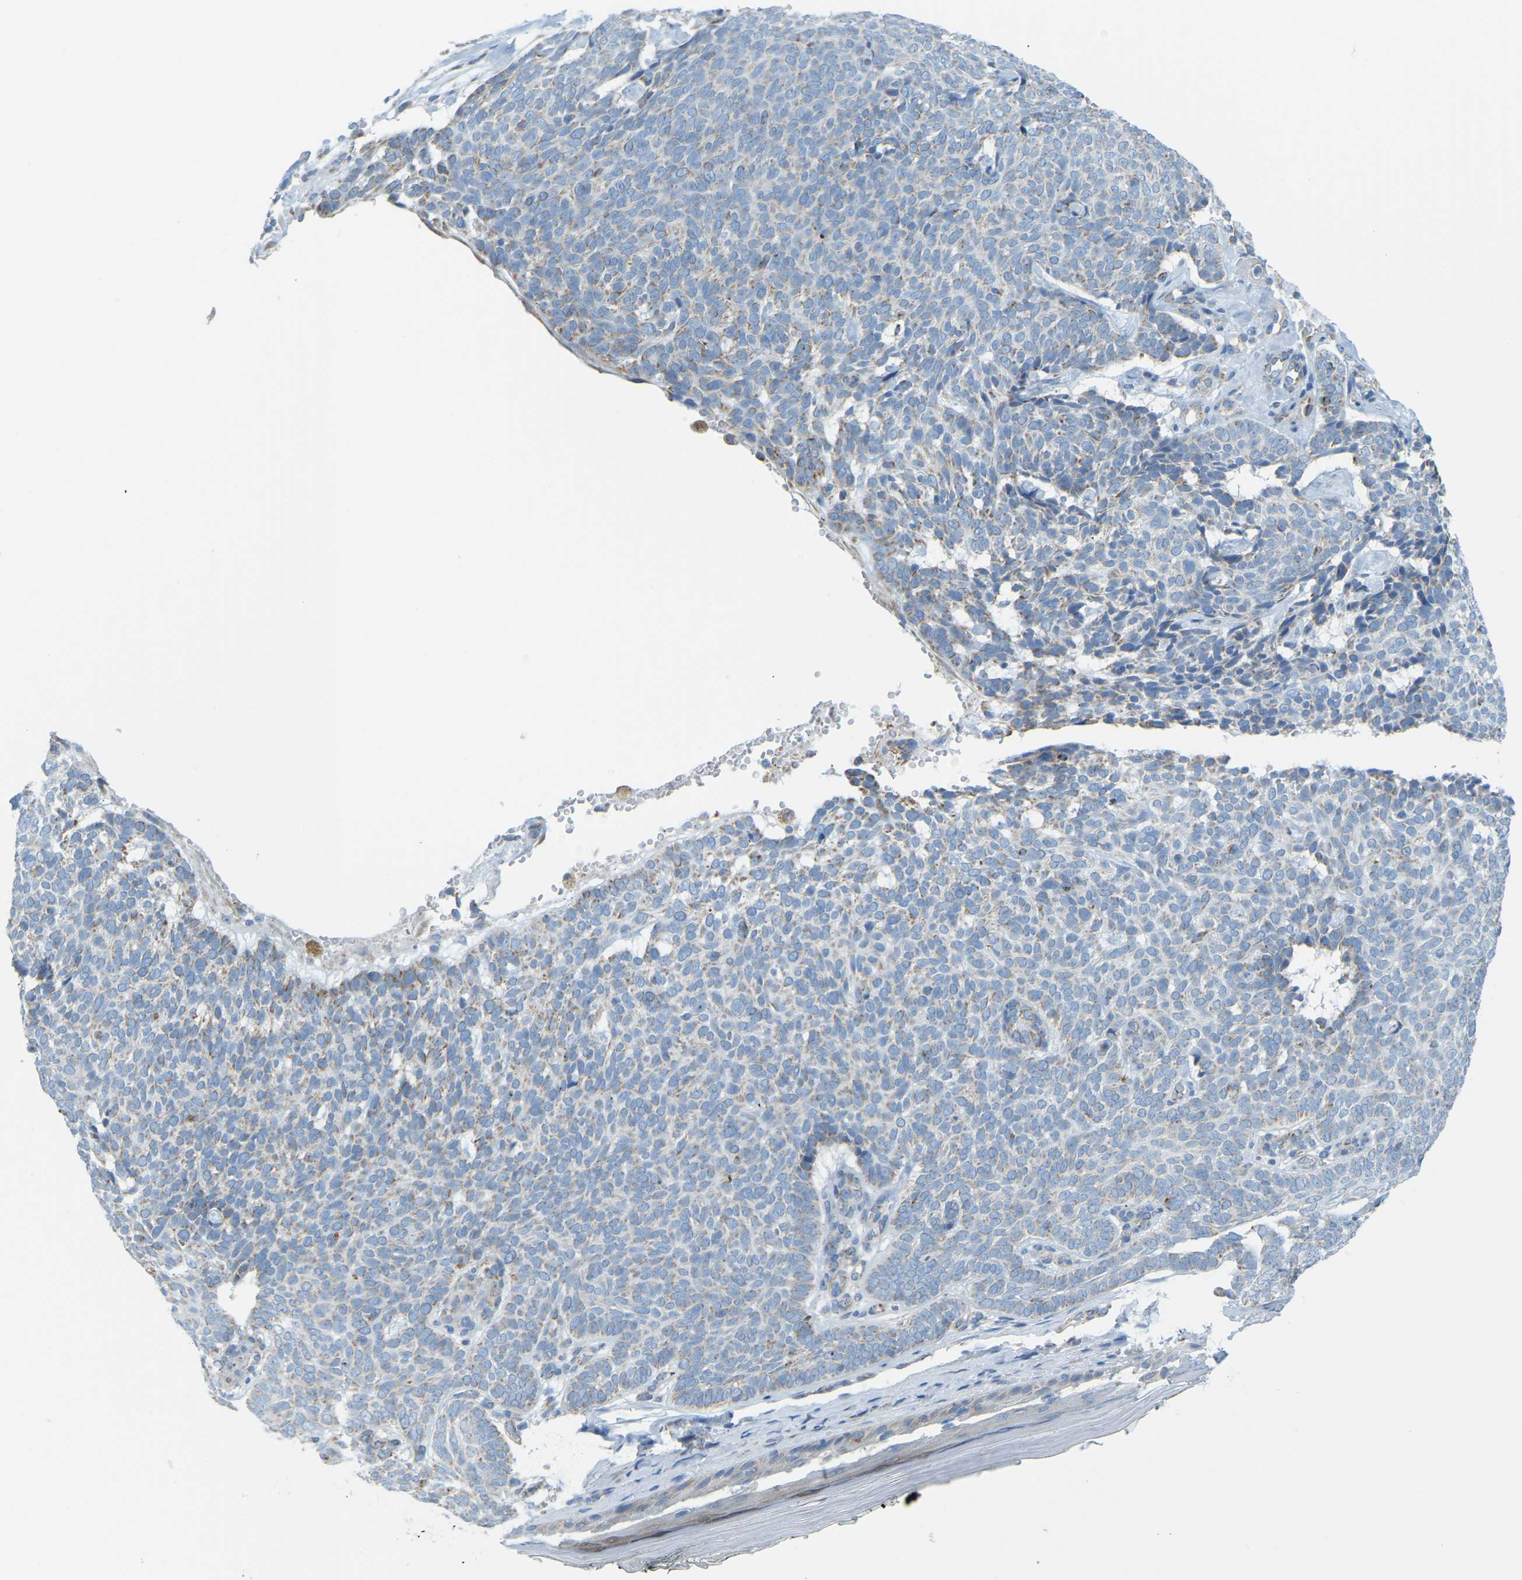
{"staining": {"intensity": "negative", "quantity": "none", "location": "none"}, "tissue": "skin cancer", "cell_type": "Tumor cells", "image_type": "cancer", "snomed": [{"axis": "morphology", "description": "Basal cell carcinoma"}, {"axis": "topography", "description": "Skin"}], "caption": "A micrograph of basal cell carcinoma (skin) stained for a protein demonstrates no brown staining in tumor cells.", "gene": "GDA", "patient": {"sex": "male", "age": 61}}